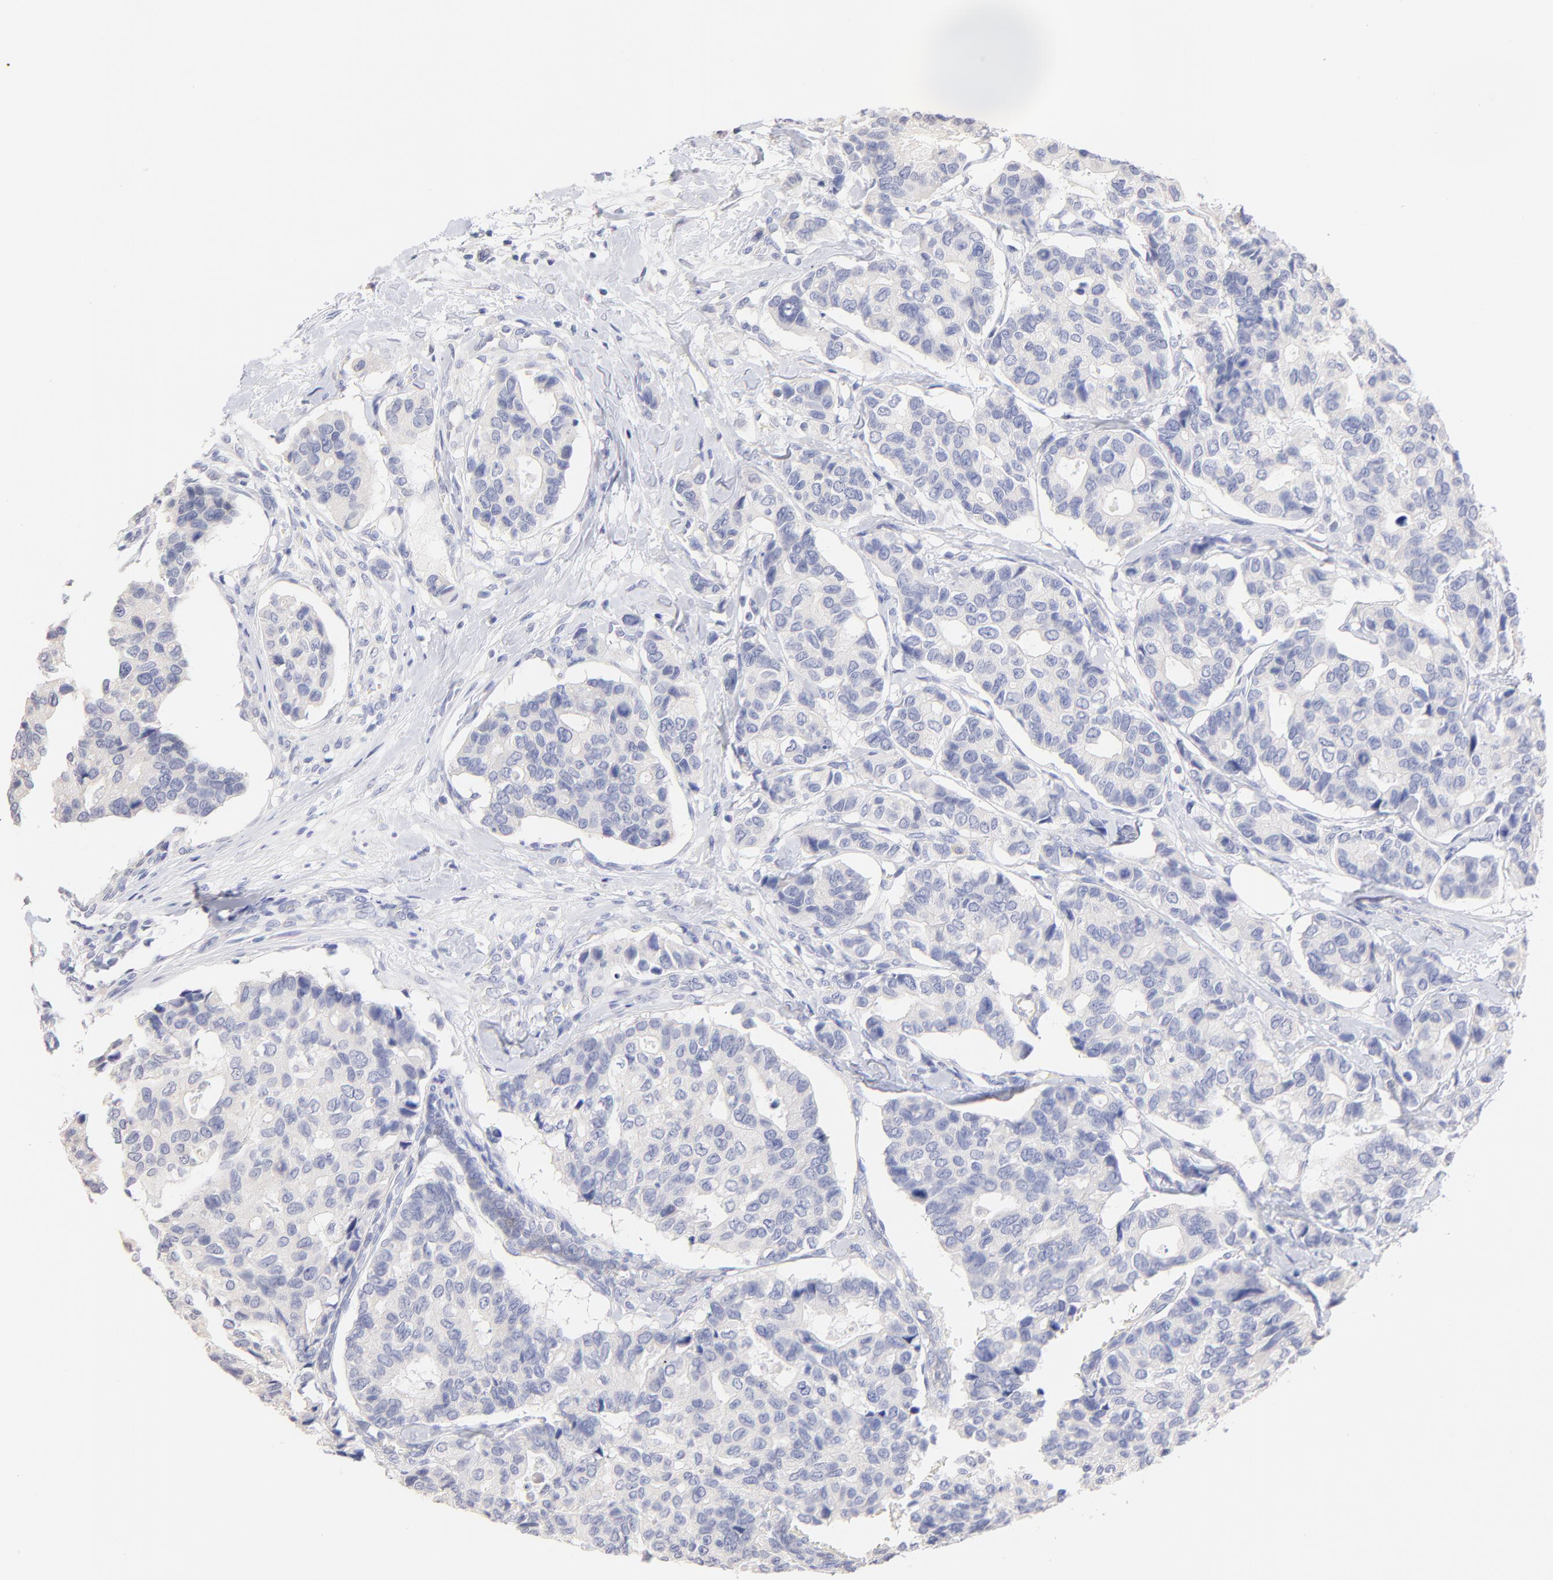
{"staining": {"intensity": "negative", "quantity": "none", "location": "none"}, "tissue": "breast cancer", "cell_type": "Tumor cells", "image_type": "cancer", "snomed": [{"axis": "morphology", "description": "Duct carcinoma"}, {"axis": "topography", "description": "Breast"}], "caption": "This is an immunohistochemistry (IHC) histopathology image of breast intraductal carcinoma. There is no expression in tumor cells.", "gene": "CFAP57", "patient": {"sex": "female", "age": 69}}